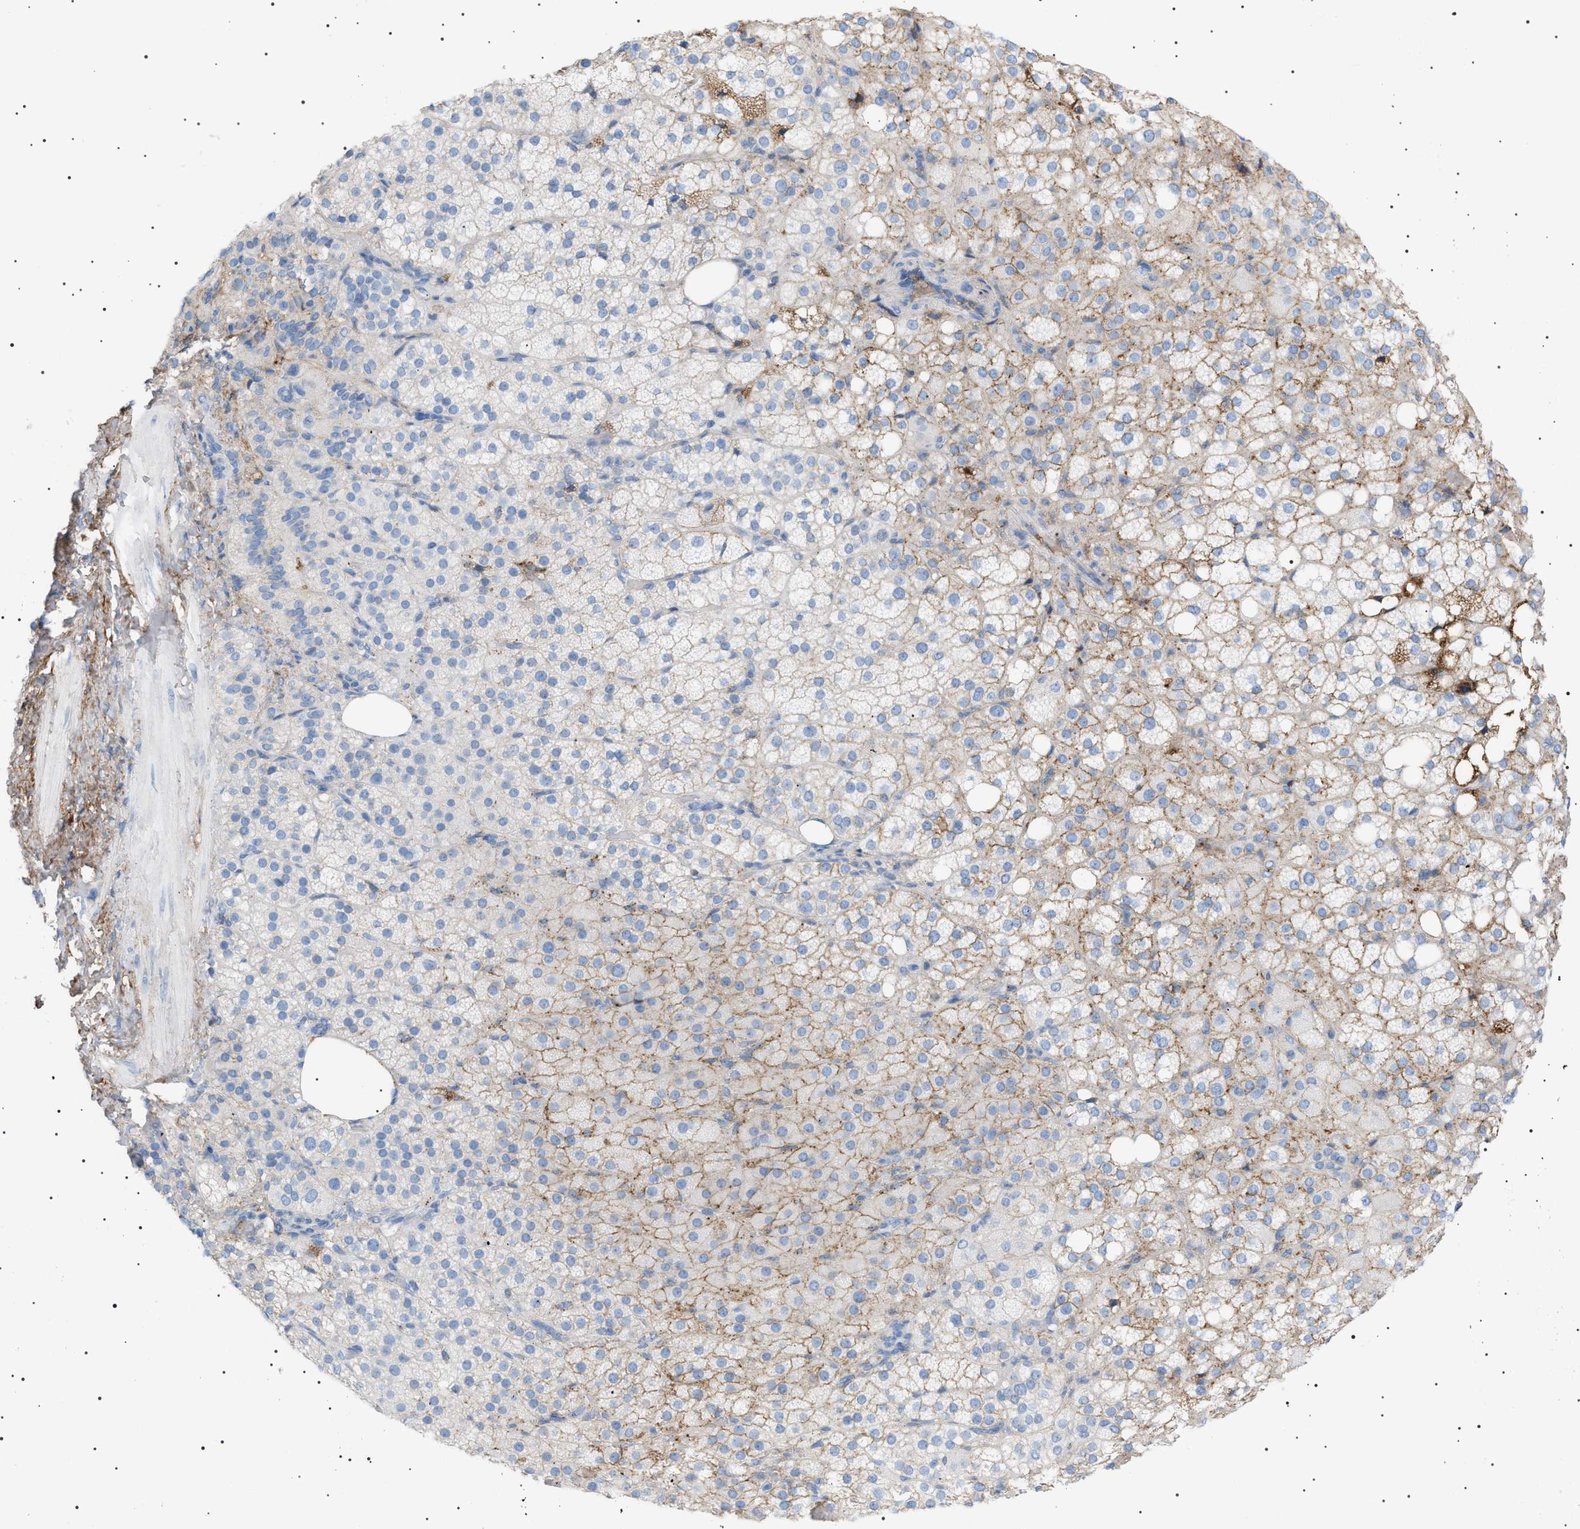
{"staining": {"intensity": "moderate", "quantity": ">75%", "location": "cytoplasmic/membranous"}, "tissue": "adrenal gland", "cell_type": "Glandular cells", "image_type": "normal", "snomed": [{"axis": "morphology", "description": "Normal tissue, NOS"}, {"axis": "topography", "description": "Adrenal gland"}], "caption": "A brown stain shows moderate cytoplasmic/membranous expression of a protein in glandular cells of benign human adrenal gland. Nuclei are stained in blue.", "gene": "LPA", "patient": {"sex": "female", "age": 59}}